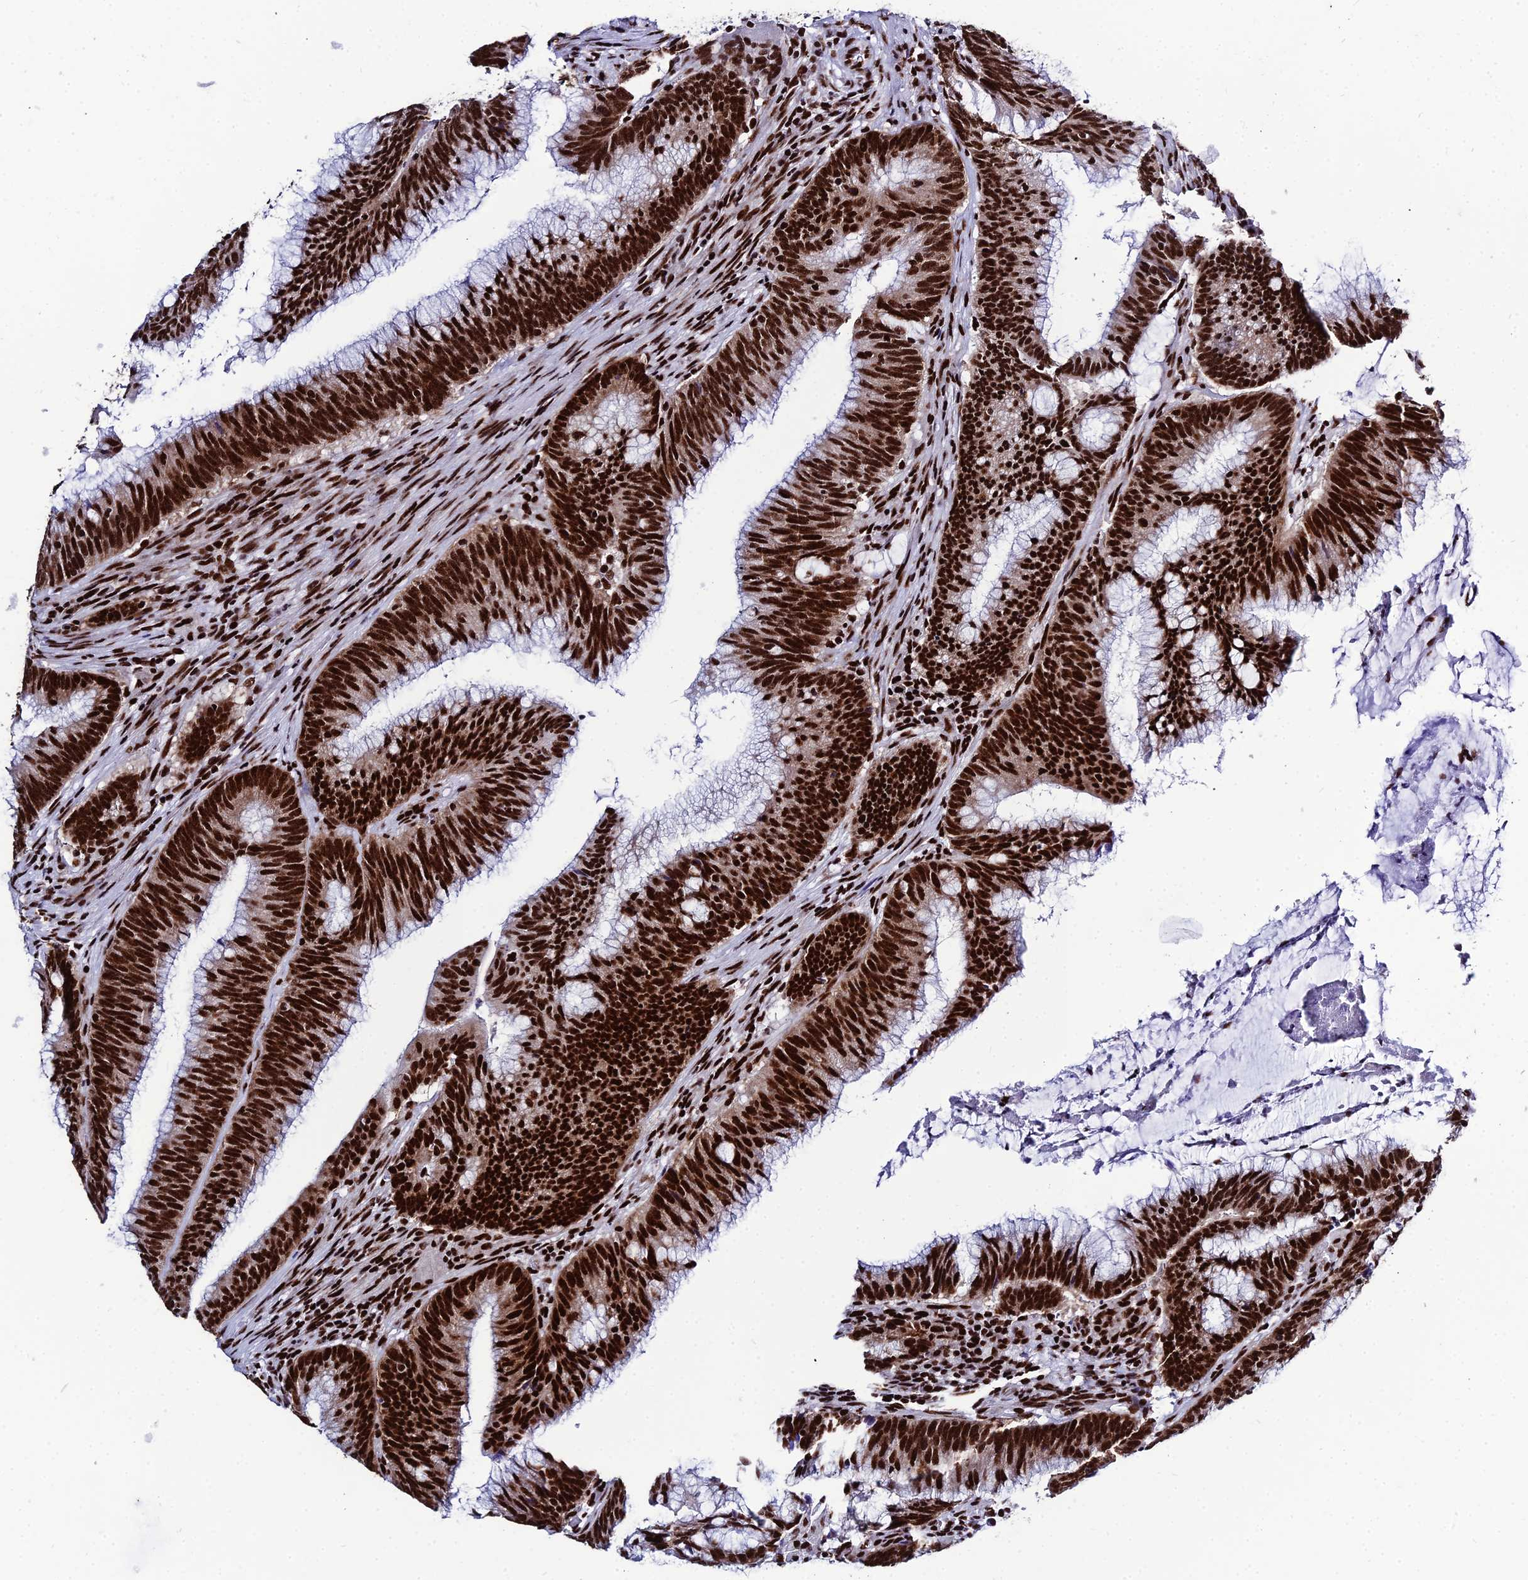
{"staining": {"intensity": "strong", "quantity": ">75%", "location": "nuclear"}, "tissue": "colorectal cancer", "cell_type": "Tumor cells", "image_type": "cancer", "snomed": [{"axis": "morphology", "description": "Adenocarcinoma, NOS"}, {"axis": "topography", "description": "Rectum"}], "caption": "This image demonstrates colorectal cancer stained with IHC to label a protein in brown. The nuclear of tumor cells show strong positivity for the protein. Nuclei are counter-stained blue.", "gene": "HNRNPH1", "patient": {"sex": "female", "age": 77}}